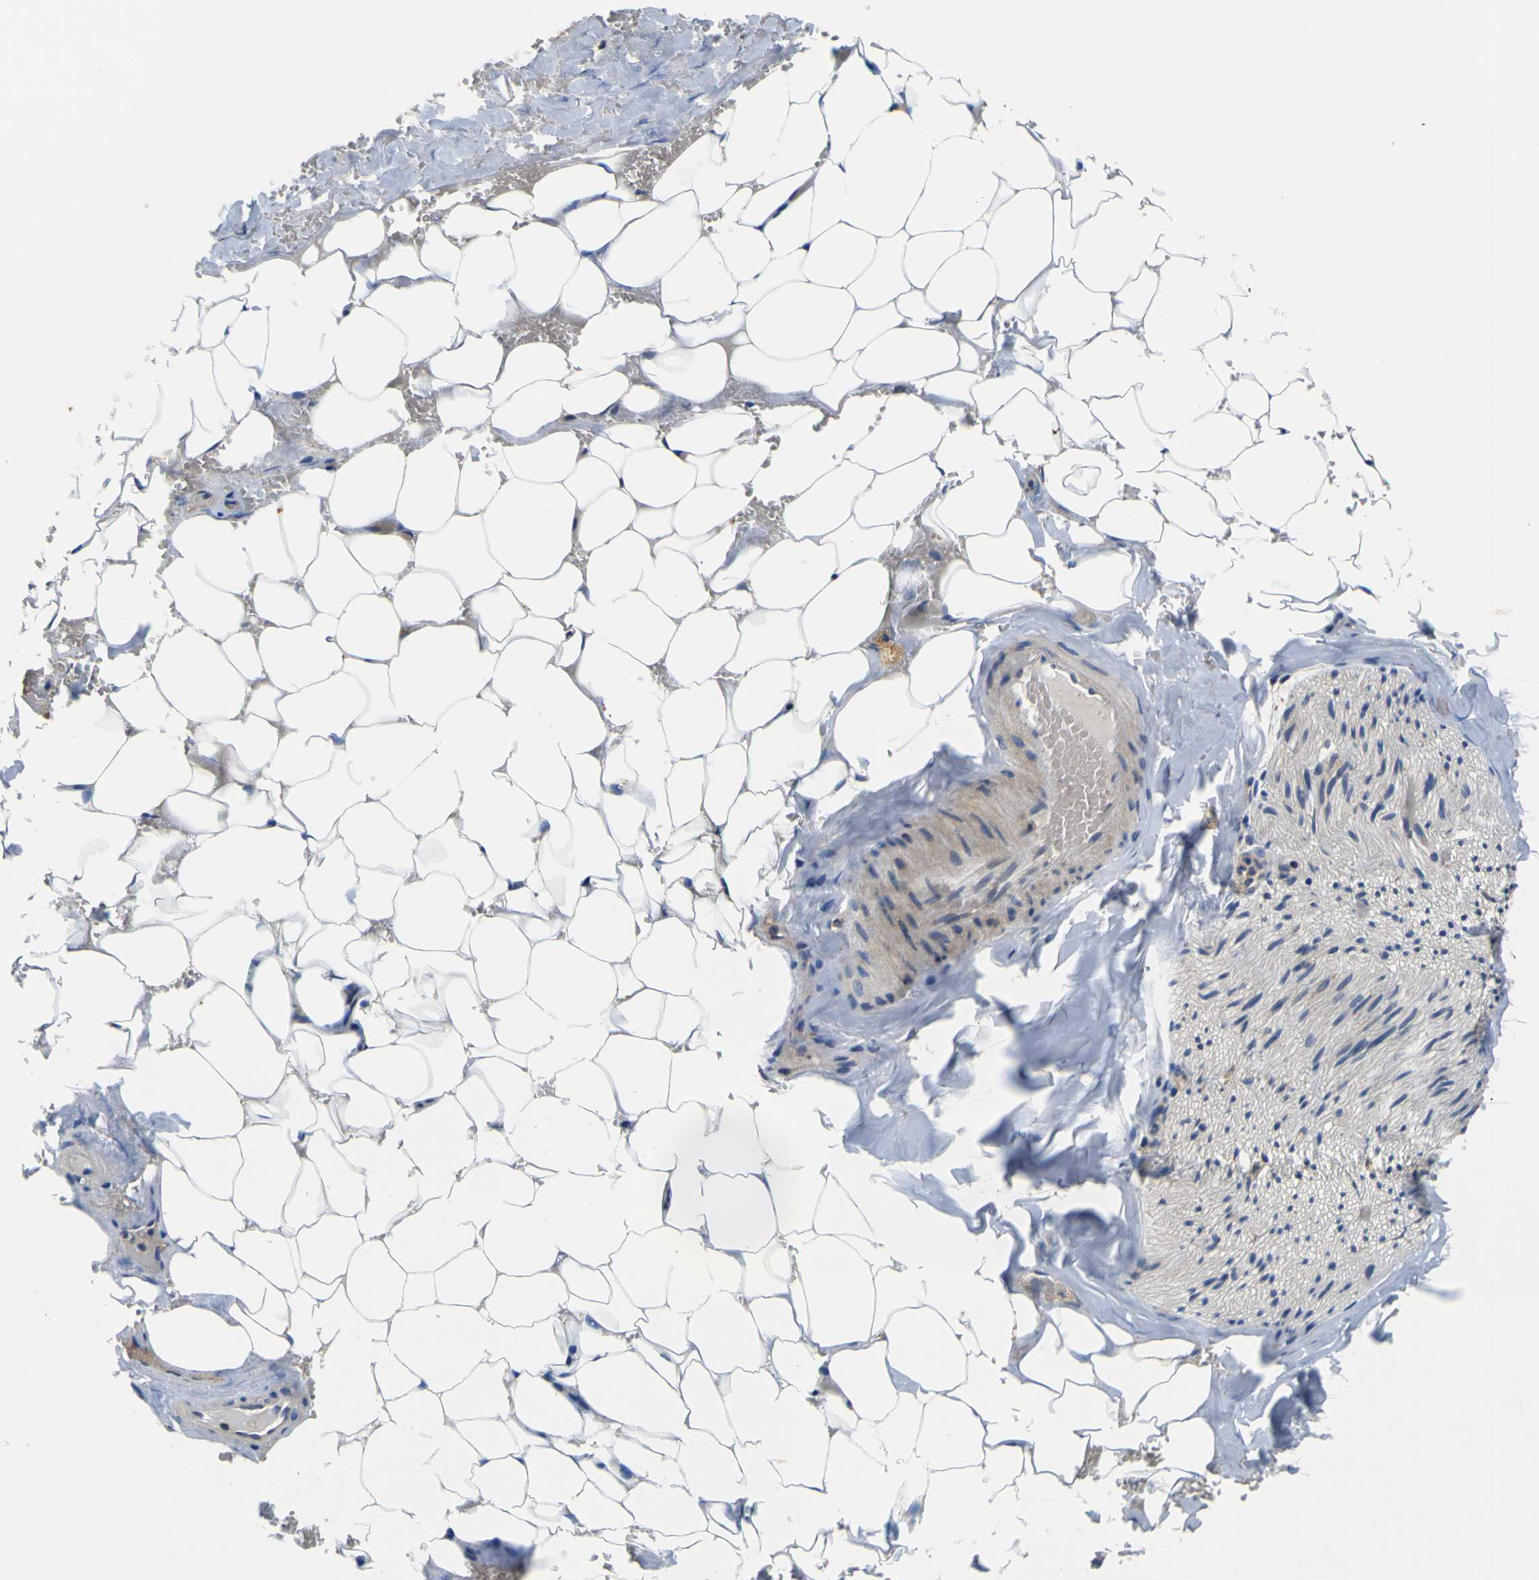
{"staining": {"intensity": "negative", "quantity": "none", "location": "none"}, "tissue": "adipose tissue", "cell_type": "Adipocytes", "image_type": "normal", "snomed": [{"axis": "morphology", "description": "Normal tissue, NOS"}, {"axis": "topography", "description": "Peripheral nerve tissue"}], "caption": "Immunohistochemistry image of unremarkable human adipose tissue stained for a protein (brown), which reveals no expression in adipocytes. (Immunohistochemistry (ihc), brightfield microscopy, high magnification).", "gene": "TNIK", "patient": {"sex": "male", "age": 70}}